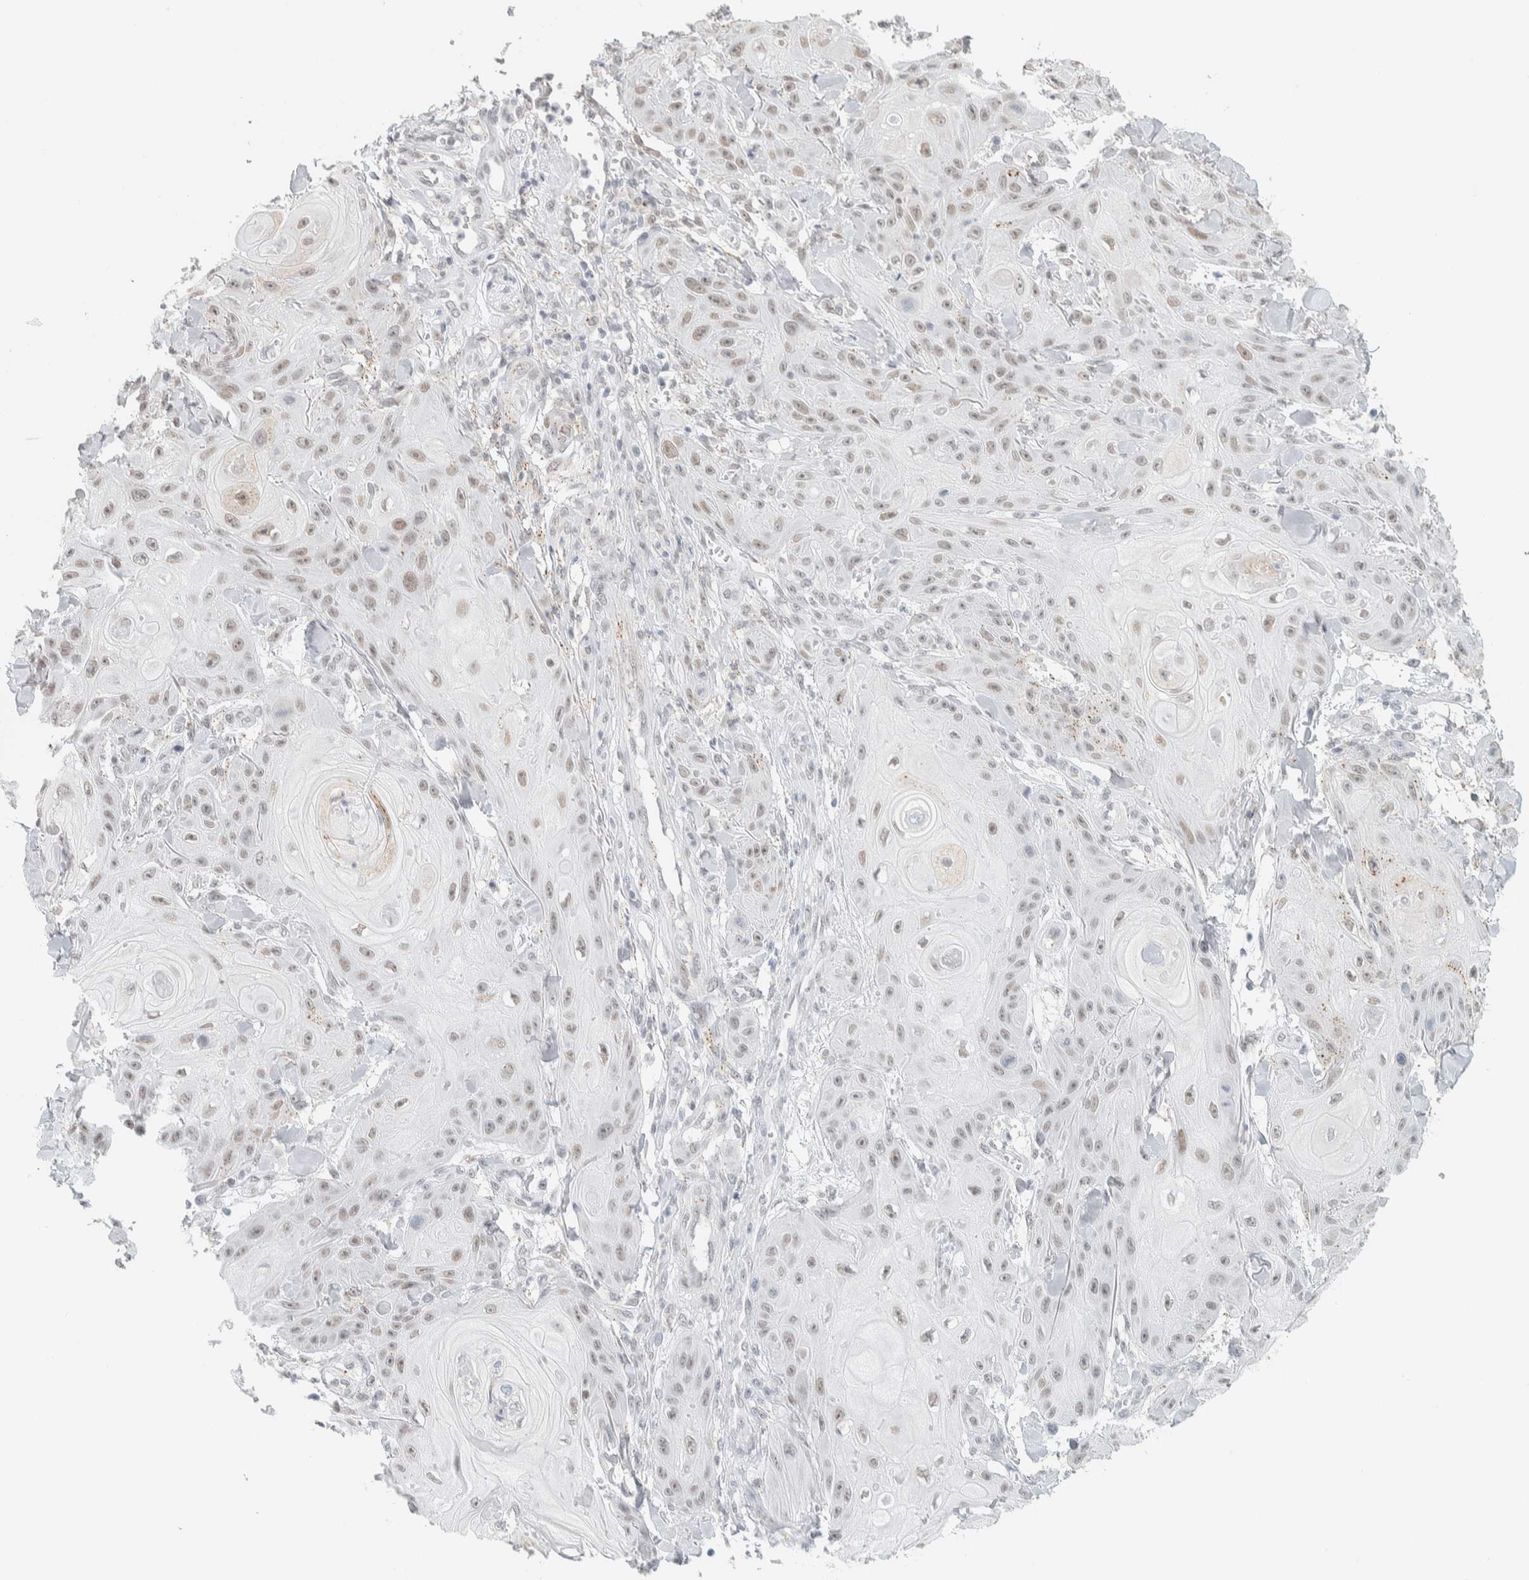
{"staining": {"intensity": "weak", "quantity": "25%-75%", "location": "nuclear"}, "tissue": "skin cancer", "cell_type": "Tumor cells", "image_type": "cancer", "snomed": [{"axis": "morphology", "description": "Squamous cell carcinoma, NOS"}, {"axis": "topography", "description": "Skin"}], "caption": "Weak nuclear protein staining is identified in about 25%-75% of tumor cells in skin squamous cell carcinoma.", "gene": "CDH17", "patient": {"sex": "male", "age": 74}}